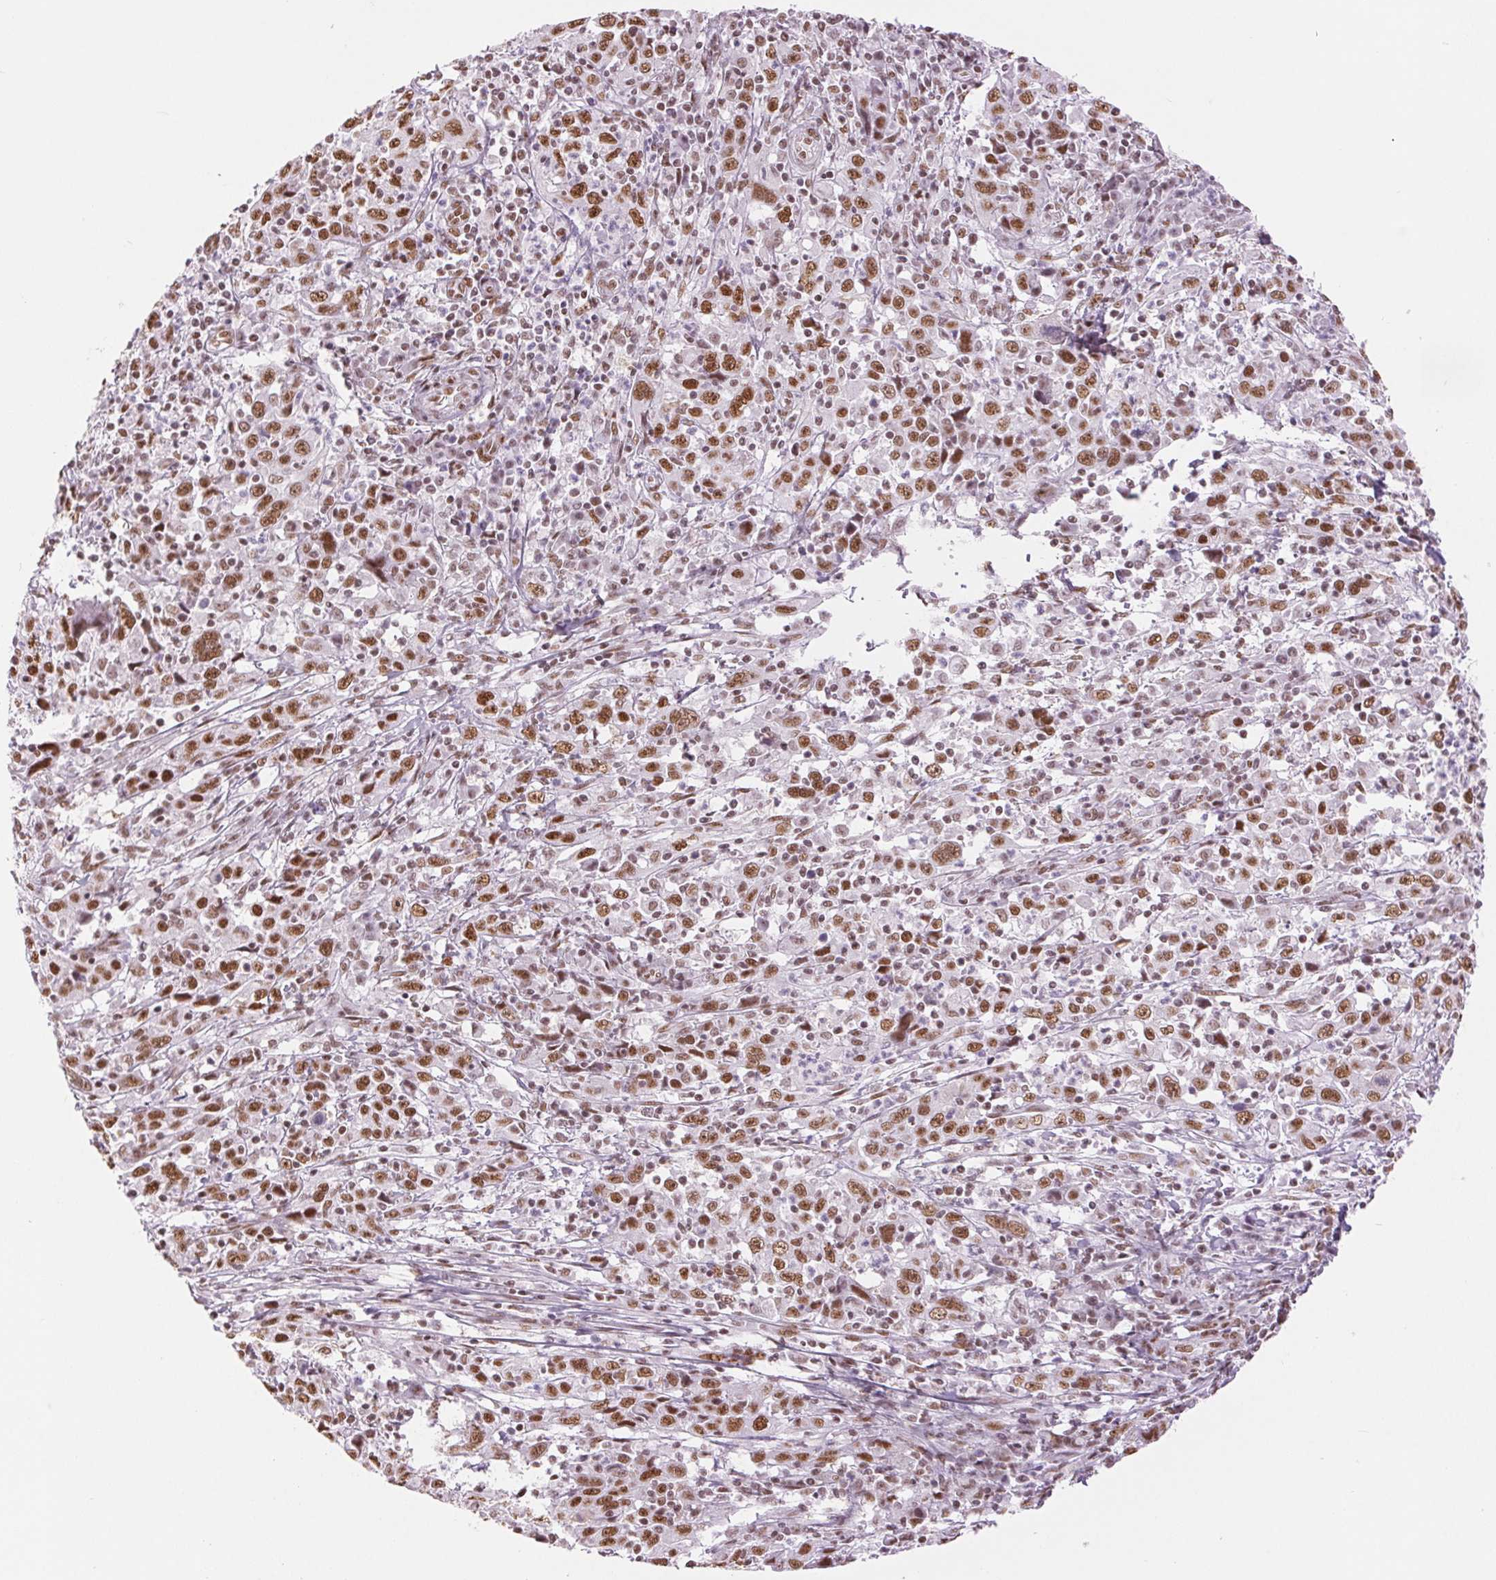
{"staining": {"intensity": "moderate", "quantity": ">75%", "location": "nuclear"}, "tissue": "cervical cancer", "cell_type": "Tumor cells", "image_type": "cancer", "snomed": [{"axis": "morphology", "description": "Squamous cell carcinoma, NOS"}, {"axis": "topography", "description": "Cervix"}], "caption": "Protein analysis of cervical cancer (squamous cell carcinoma) tissue reveals moderate nuclear expression in about >75% of tumor cells.", "gene": "ZFR2", "patient": {"sex": "female", "age": 46}}